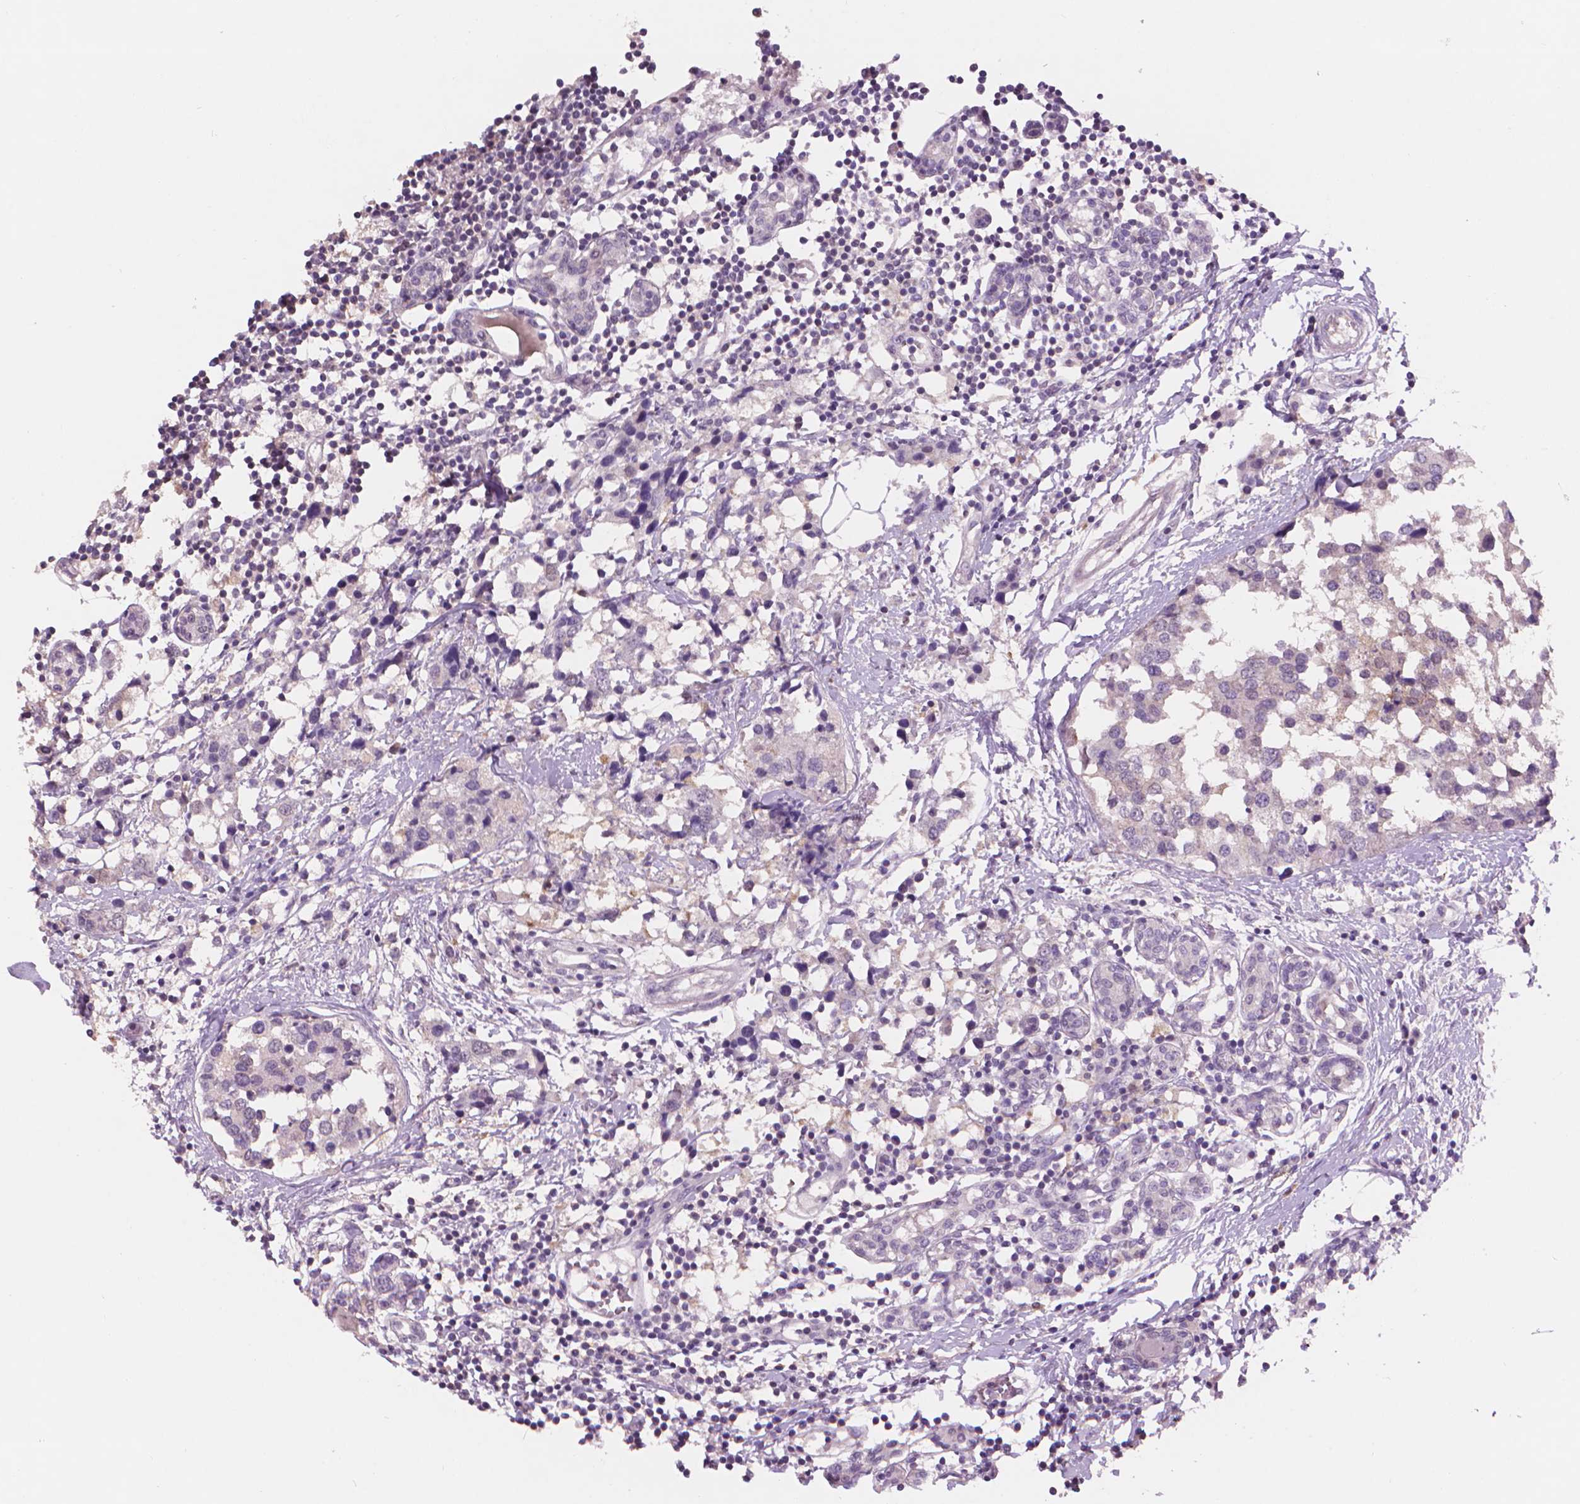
{"staining": {"intensity": "negative", "quantity": "none", "location": "none"}, "tissue": "breast cancer", "cell_type": "Tumor cells", "image_type": "cancer", "snomed": [{"axis": "morphology", "description": "Lobular carcinoma"}, {"axis": "topography", "description": "Breast"}], "caption": "Immunohistochemical staining of human lobular carcinoma (breast) displays no significant staining in tumor cells. (Stains: DAB immunohistochemistry (IHC) with hematoxylin counter stain, Microscopy: brightfield microscopy at high magnification).", "gene": "ENO2", "patient": {"sex": "female", "age": 59}}